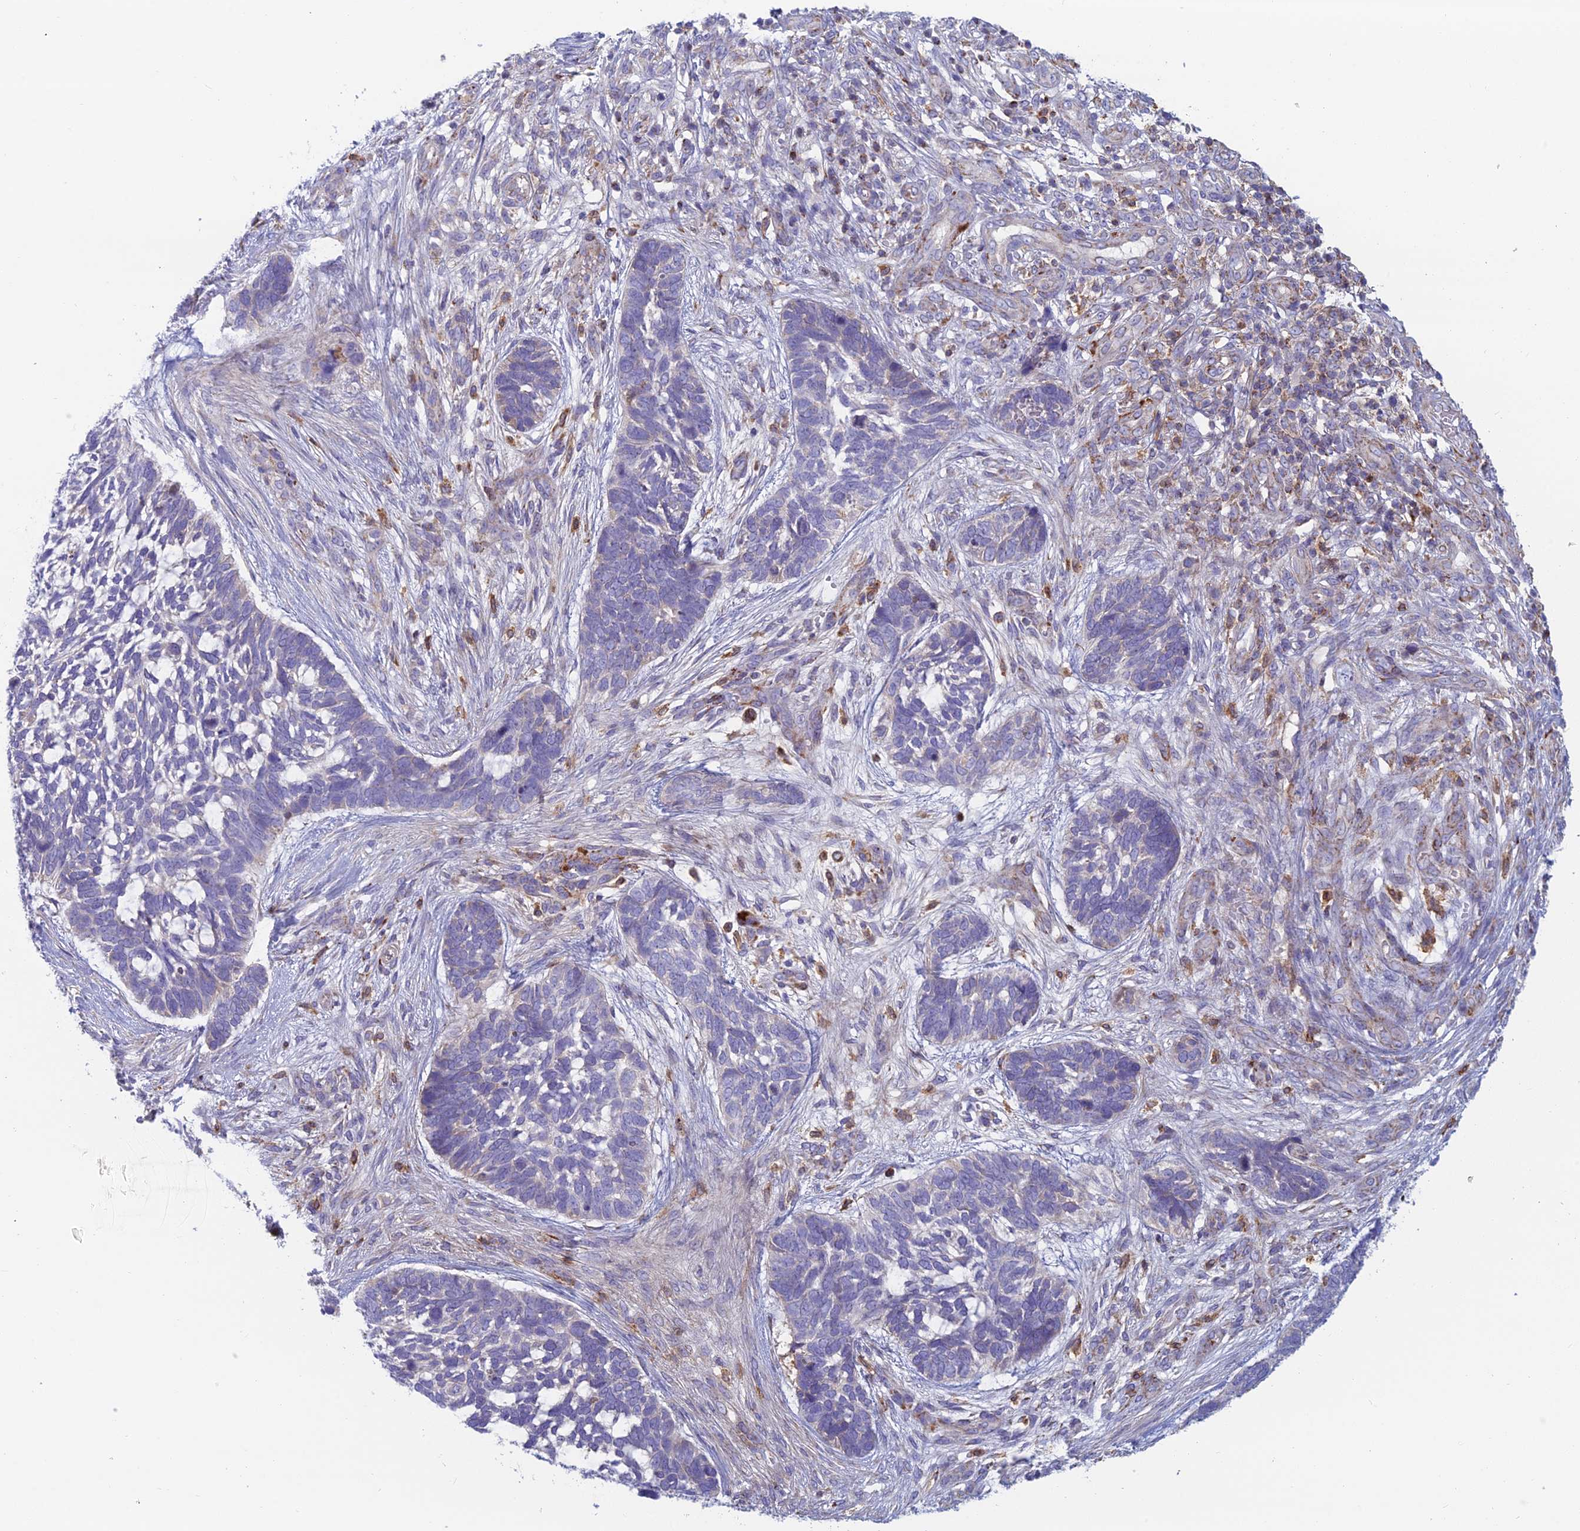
{"staining": {"intensity": "negative", "quantity": "none", "location": "none"}, "tissue": "skin cancer", "cell_type": "Tumor cells", "image_type": "cancer", "snomed": [{"axis": "morphology", "description": "Basal cell carcinoma"}, {"axis": "topography", "description": "Skin"}], "caption": "Immunohistochemical staining of human skin basal cell carcinoma demonstrates no significant positivity in tumor cells.", "gene": "IFTAP", "patient": {"sex": "male", "age": 88}}